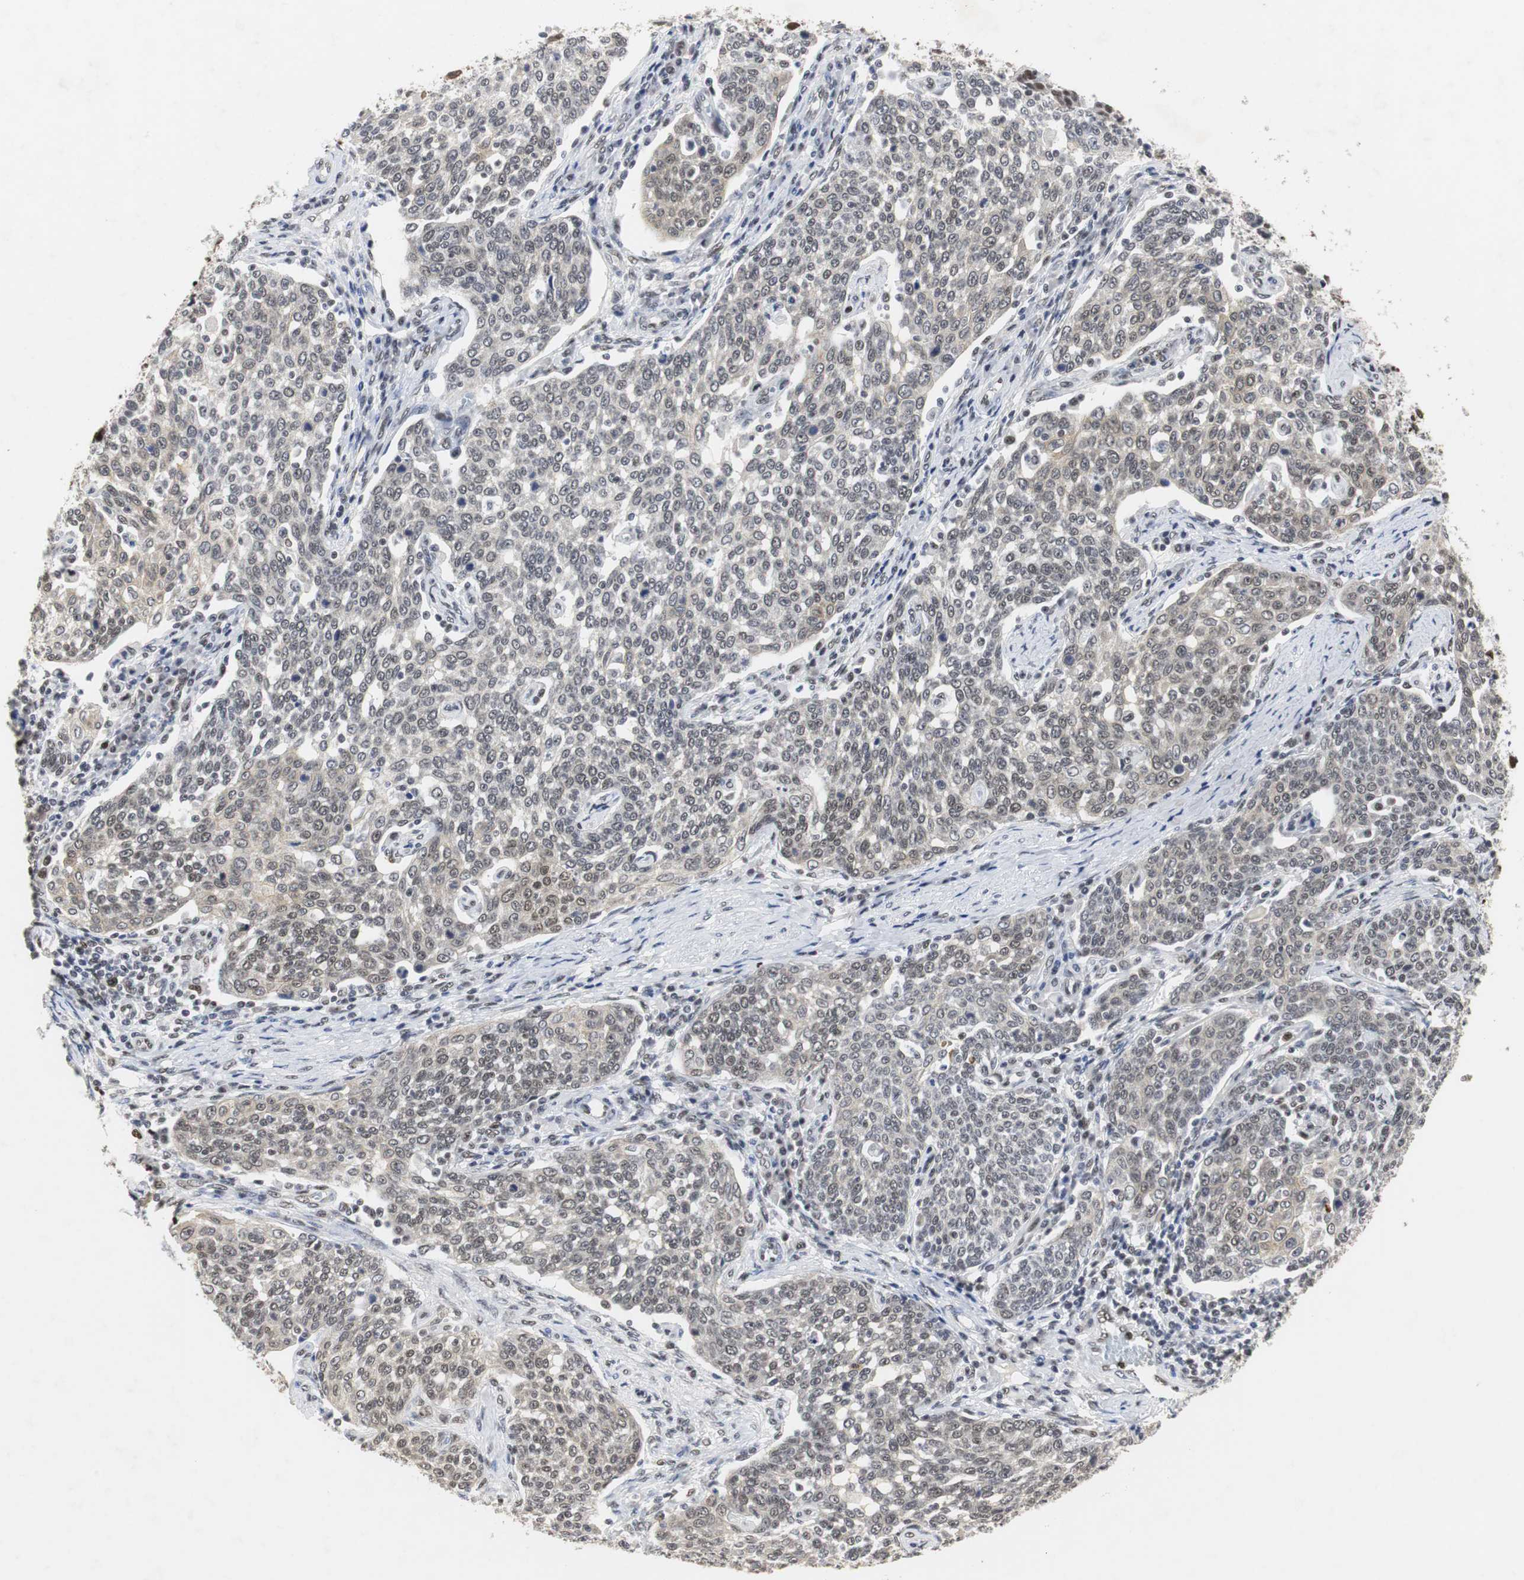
{"staining": {"intensity": "weak", "quantity": "<25%", "location": "nuclear"}, "tissue": "cervical cancer", "cell_type": "Tumor cells", "image_type": "cancer", "snomed": [{"axis": "morphology", "description": "Squamous cell carcinoma, NOS"}, {"axis": "topography", "description": "Cervix"}], "caption": "A micrograph of human cervical cancer is negative for staining in tumor cells. Nuclei are stained in blue.", "gene": "ZFC3H1", "patient": {"sex": "female", "age": 34}}